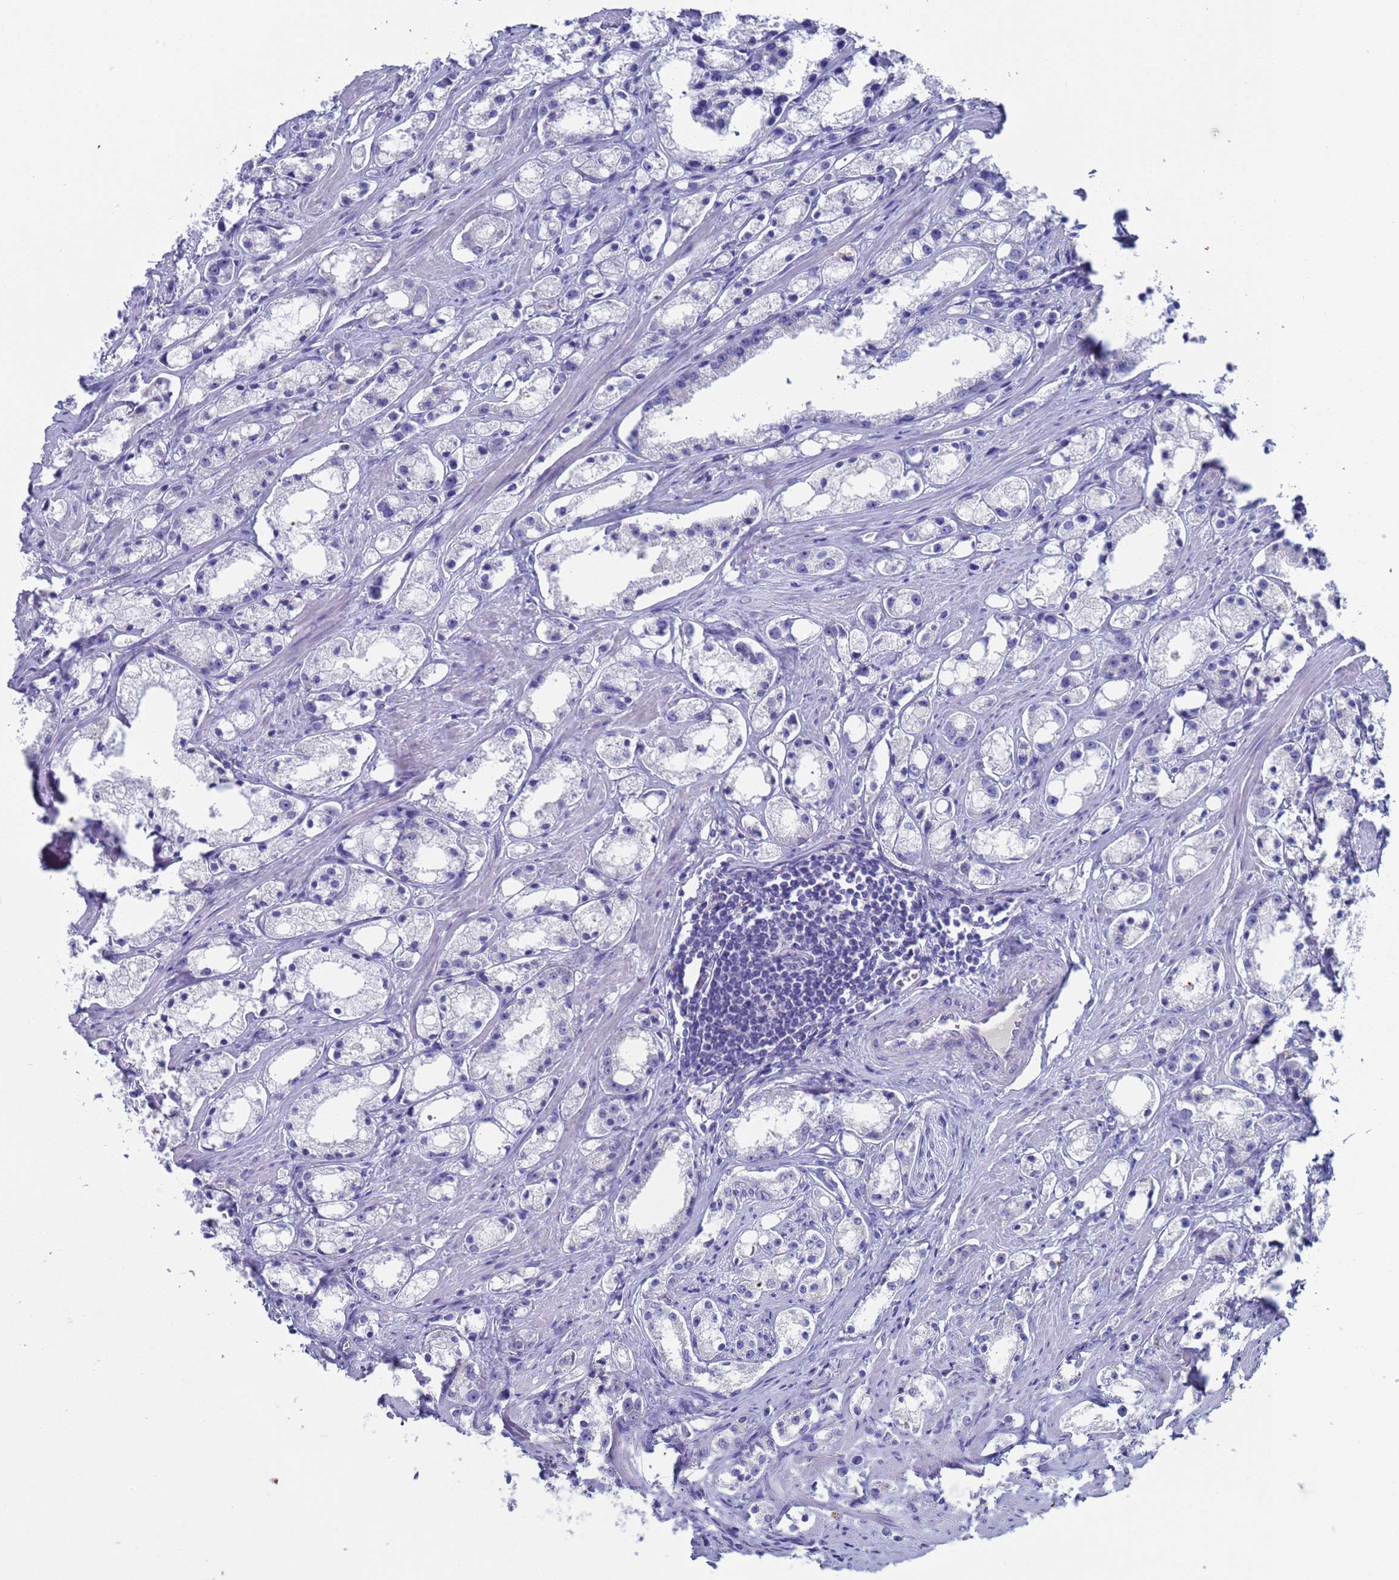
{"staining": {"intensity": "negative", "quantity": "none", "location": "none"}, "tissue": "prostate cancer", "cell_type": "Tumor cells", "image_type": "cancer", "snomed": [{"axis": "morphology", "description": "Adenocarcinoma, High grade"}, {"axis": "topography", "description": "Prostate"}], "caption": "Prostate cancer was stained to show a protein in brown. There is no significant expression in tumor cells.", "gene": "PET117", "patient": {"sex": "male", "age": 66}}